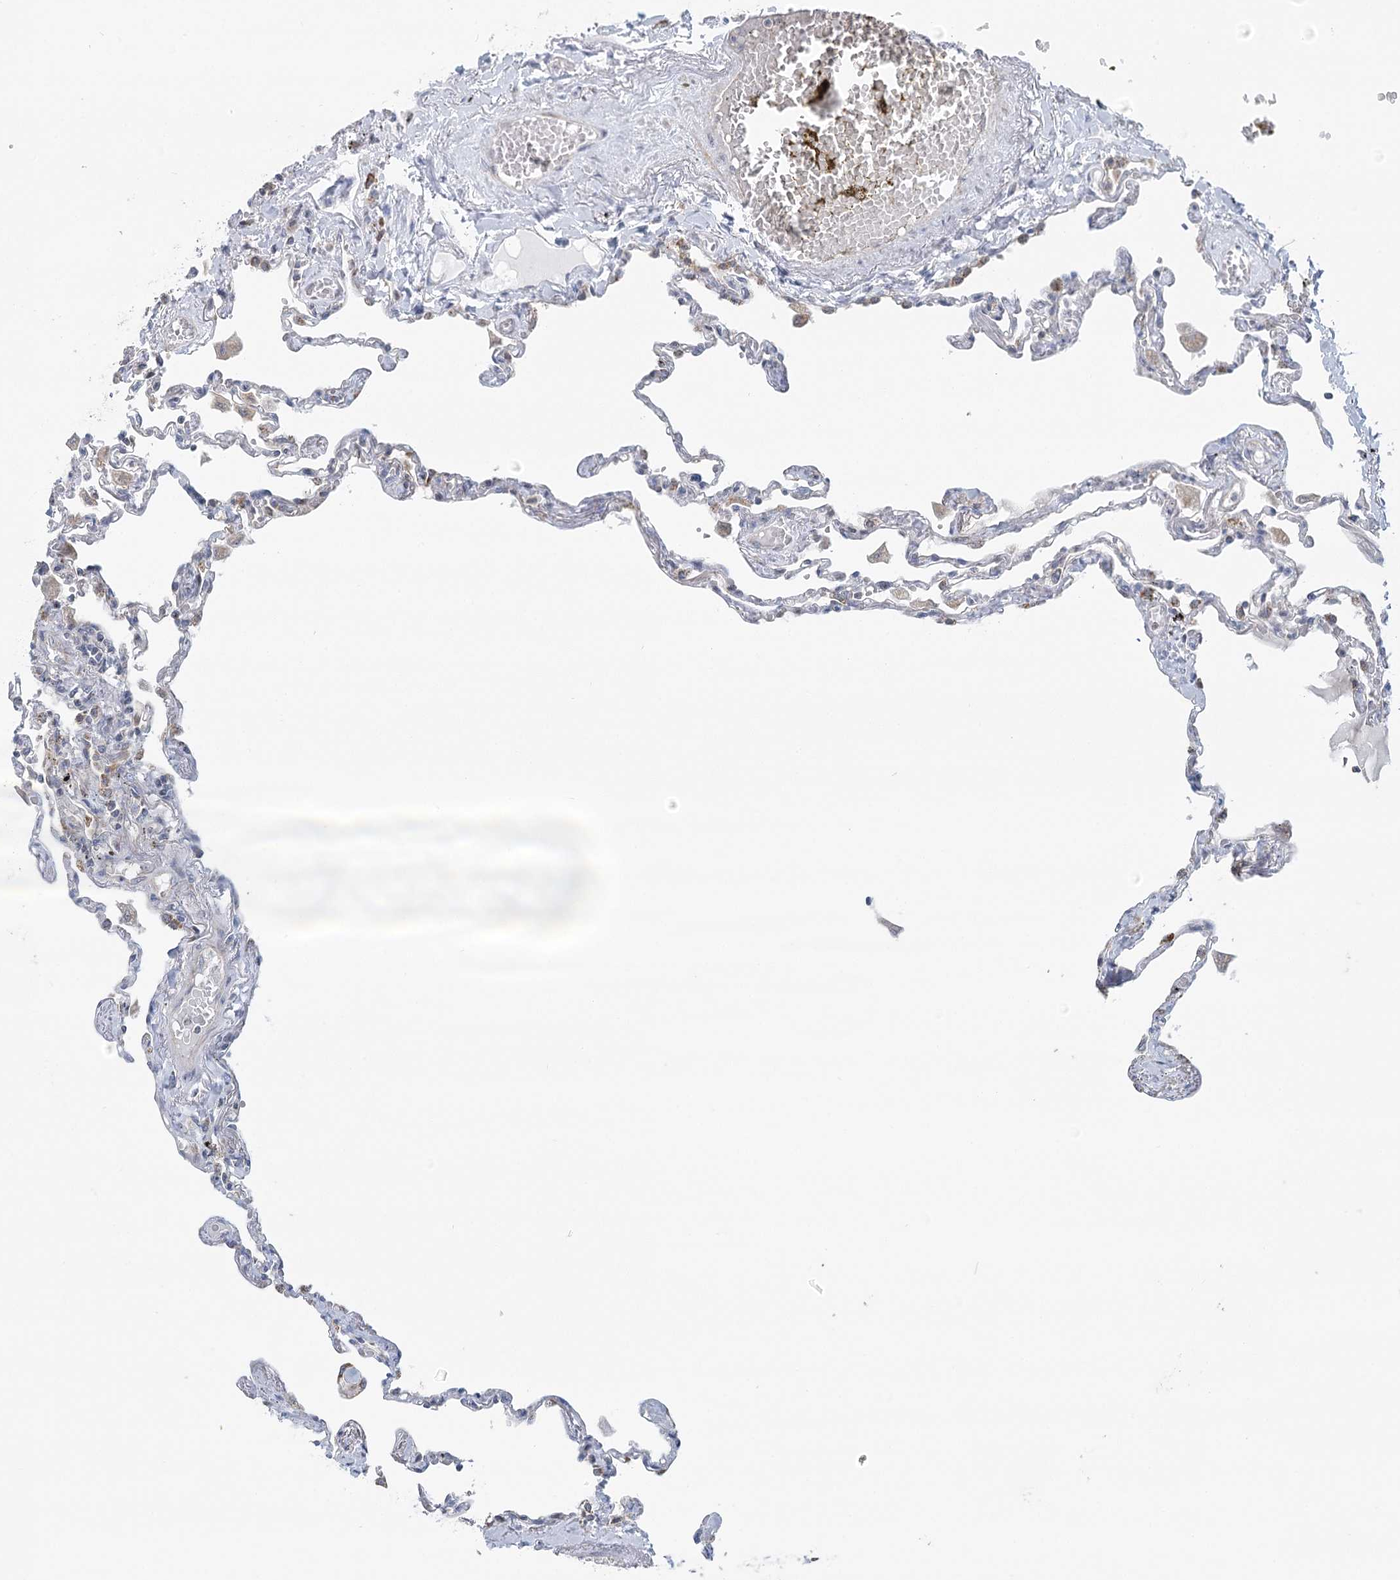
{"staining": {"intensity": "moderate", "quantity": "<25%", "location": "cytoplasmic/membranous"}, "tissue": "lung", "cell_type": "Alveolar cells", "image_type": "normal", "snomed": [{"axis": "morphology", "description": "Normal tissue, NOS"}, {"axis": "topography", "description": "Lung"}], "caption": "Brown immunohistochemical staining in normal human lung reveals moderate cytoplasmic/membranous expression in approximately <25% of alveolar cells. Using DAB (3,3'-diaminobenzidine) (brown) and hematoxylin (blue) stains, captured at high magnification using brightfield microscopy.", "gene": "RNF150", "patient": {"sex": "female", "age": 67}}